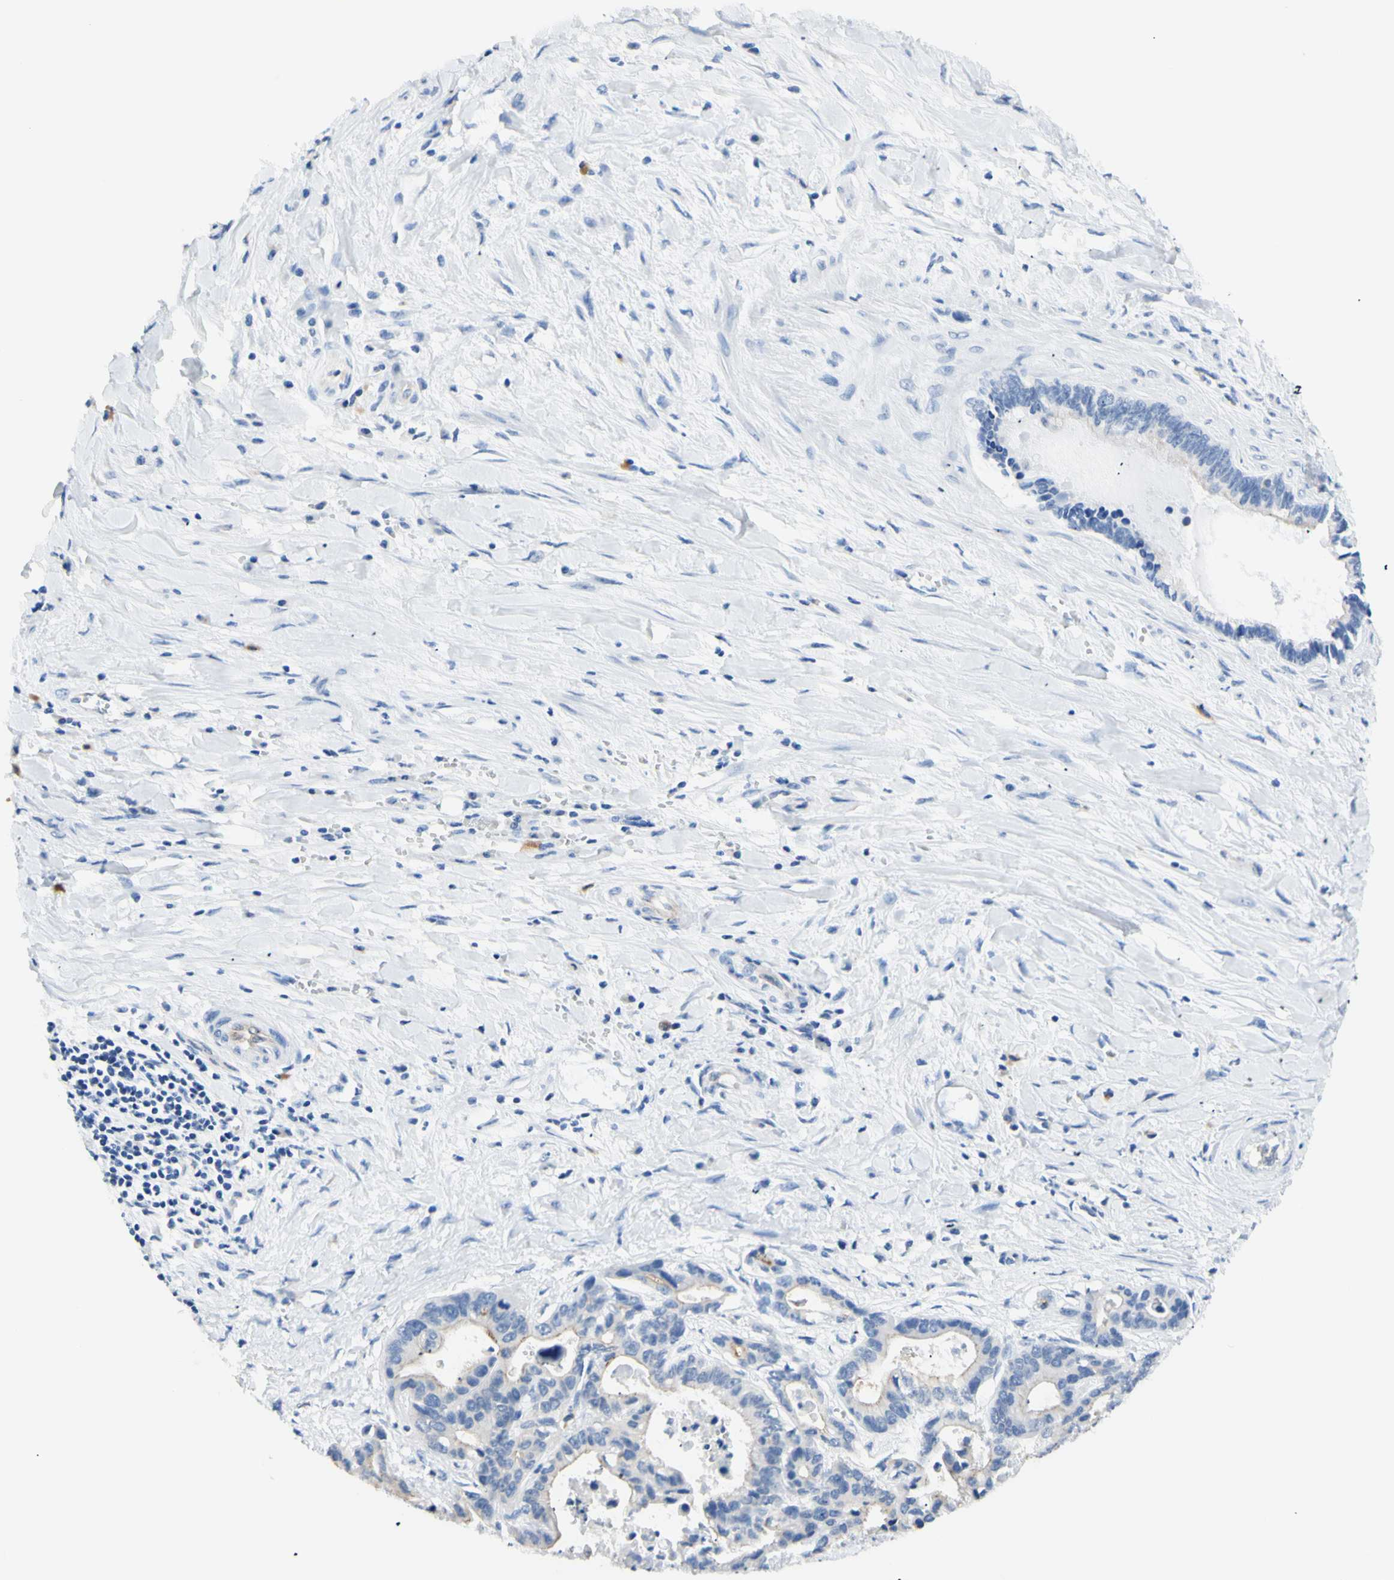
{"staining": {"intensity": "negative", "quantity": "none", "location": "none"}, "tissue": "liver cancer", "cell_type": "Tumor cells", "image_type": "cancer", "snomed": [{"axis": "morphology", "description": "Cholangiocarcinoma"}, {"axis": "topography", "description": "Liver"}], "caption": "This is an immunohistochemistry image of liver cancer. There is no expression in tumor cells.", "gene": "HPCA", "patient": {"sex": "female", "age": 65}}